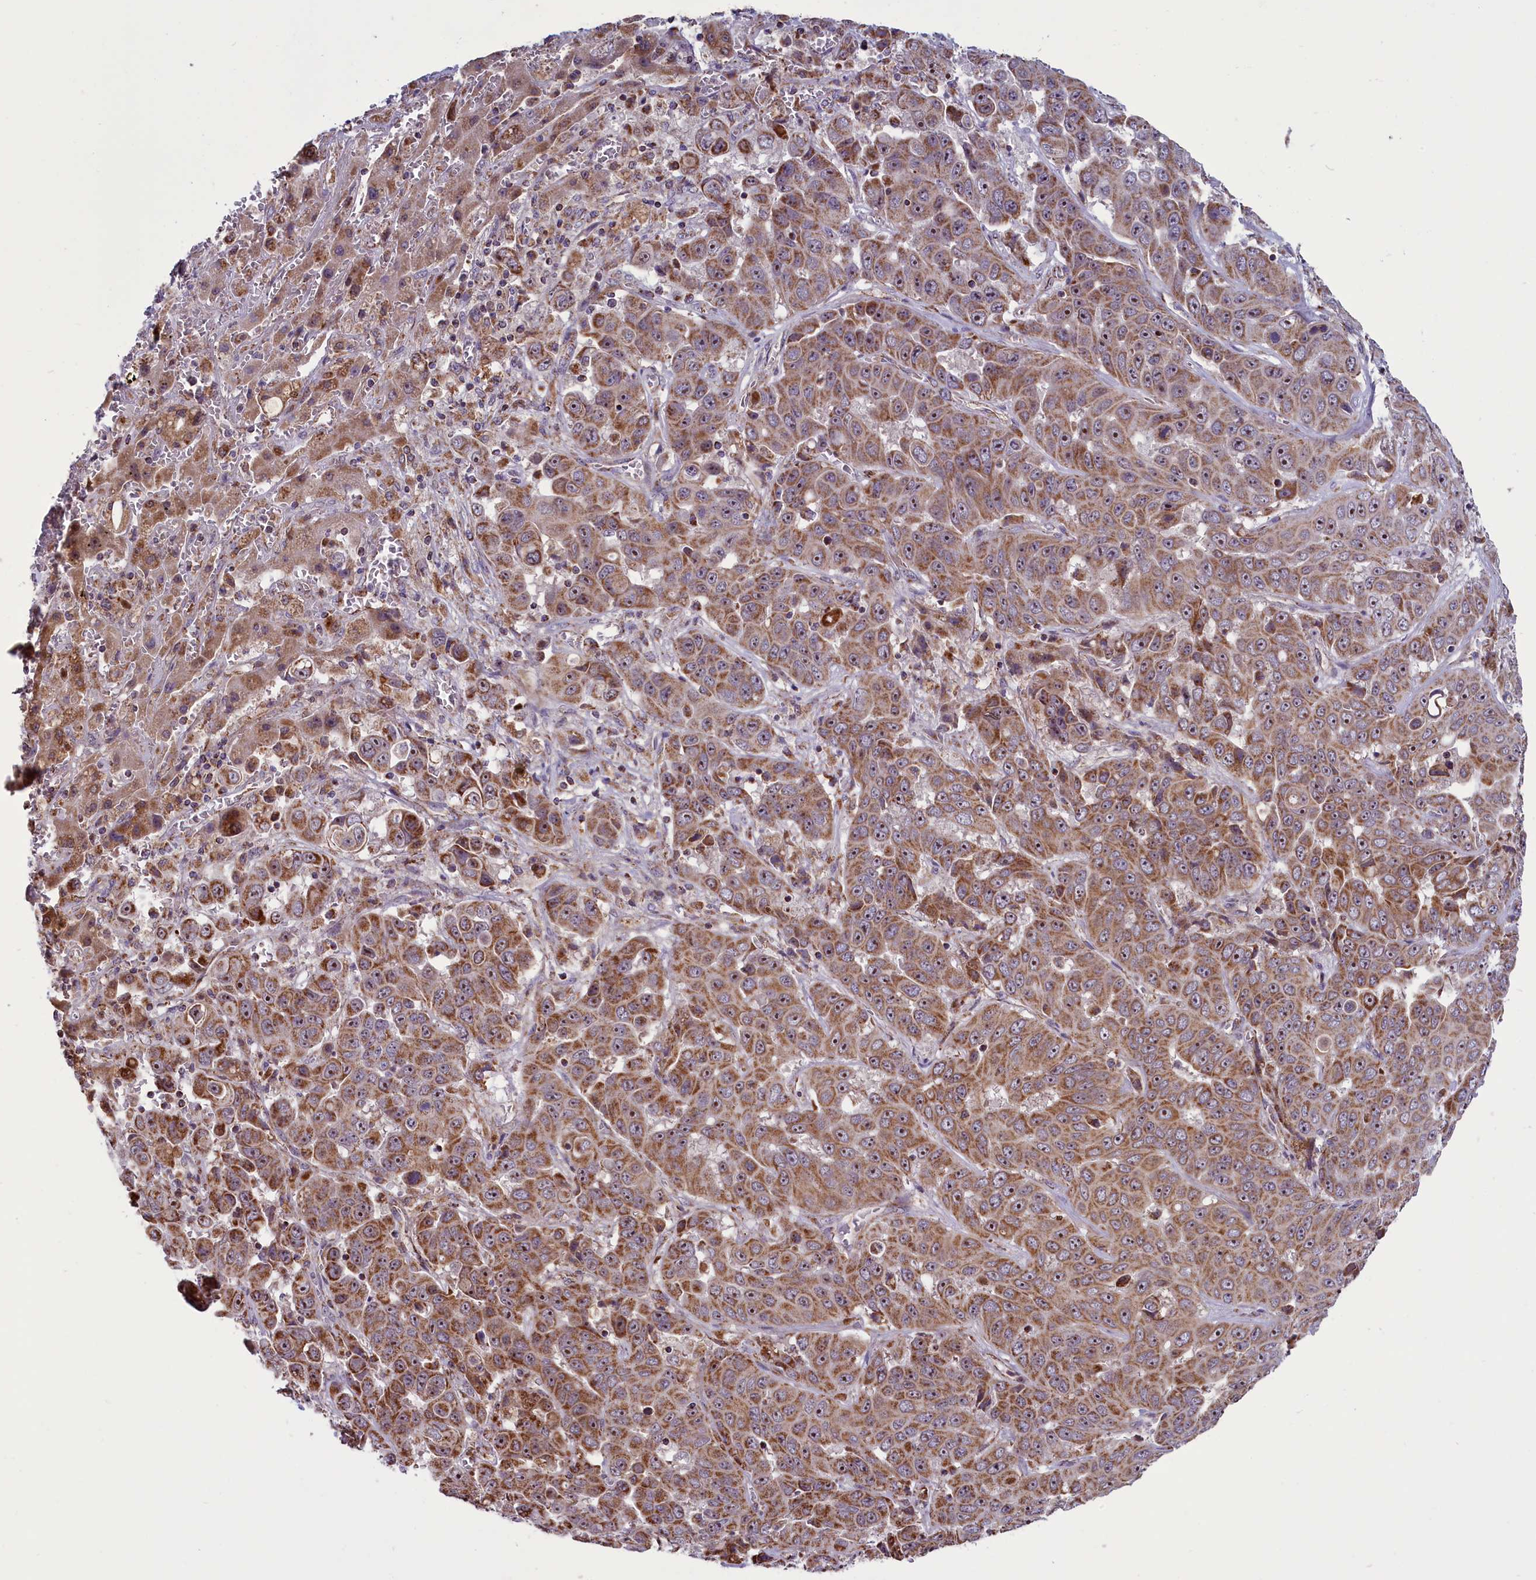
{"staining": {"intensity": "moderate", "quantity": ">75%", "location": "cytoplasmic/membranous"}, "tissue": "liver cancer", "cell_type": "Tumor cells", "image_type": "cancer", "snomed": [{"axis": "morphology", "description": "Cholangiocarcinoma"}, {"axis": "topography", "description": "Liver"}], "caption": "Protein expression analysis of liver cancer (cholangiocarcinoma) exhibits moderate cytoplasmic/membranous staining in about >75% of tumor cells.", "gene": "GLRX5", "patient": {"sex": "female", "age": 52}}